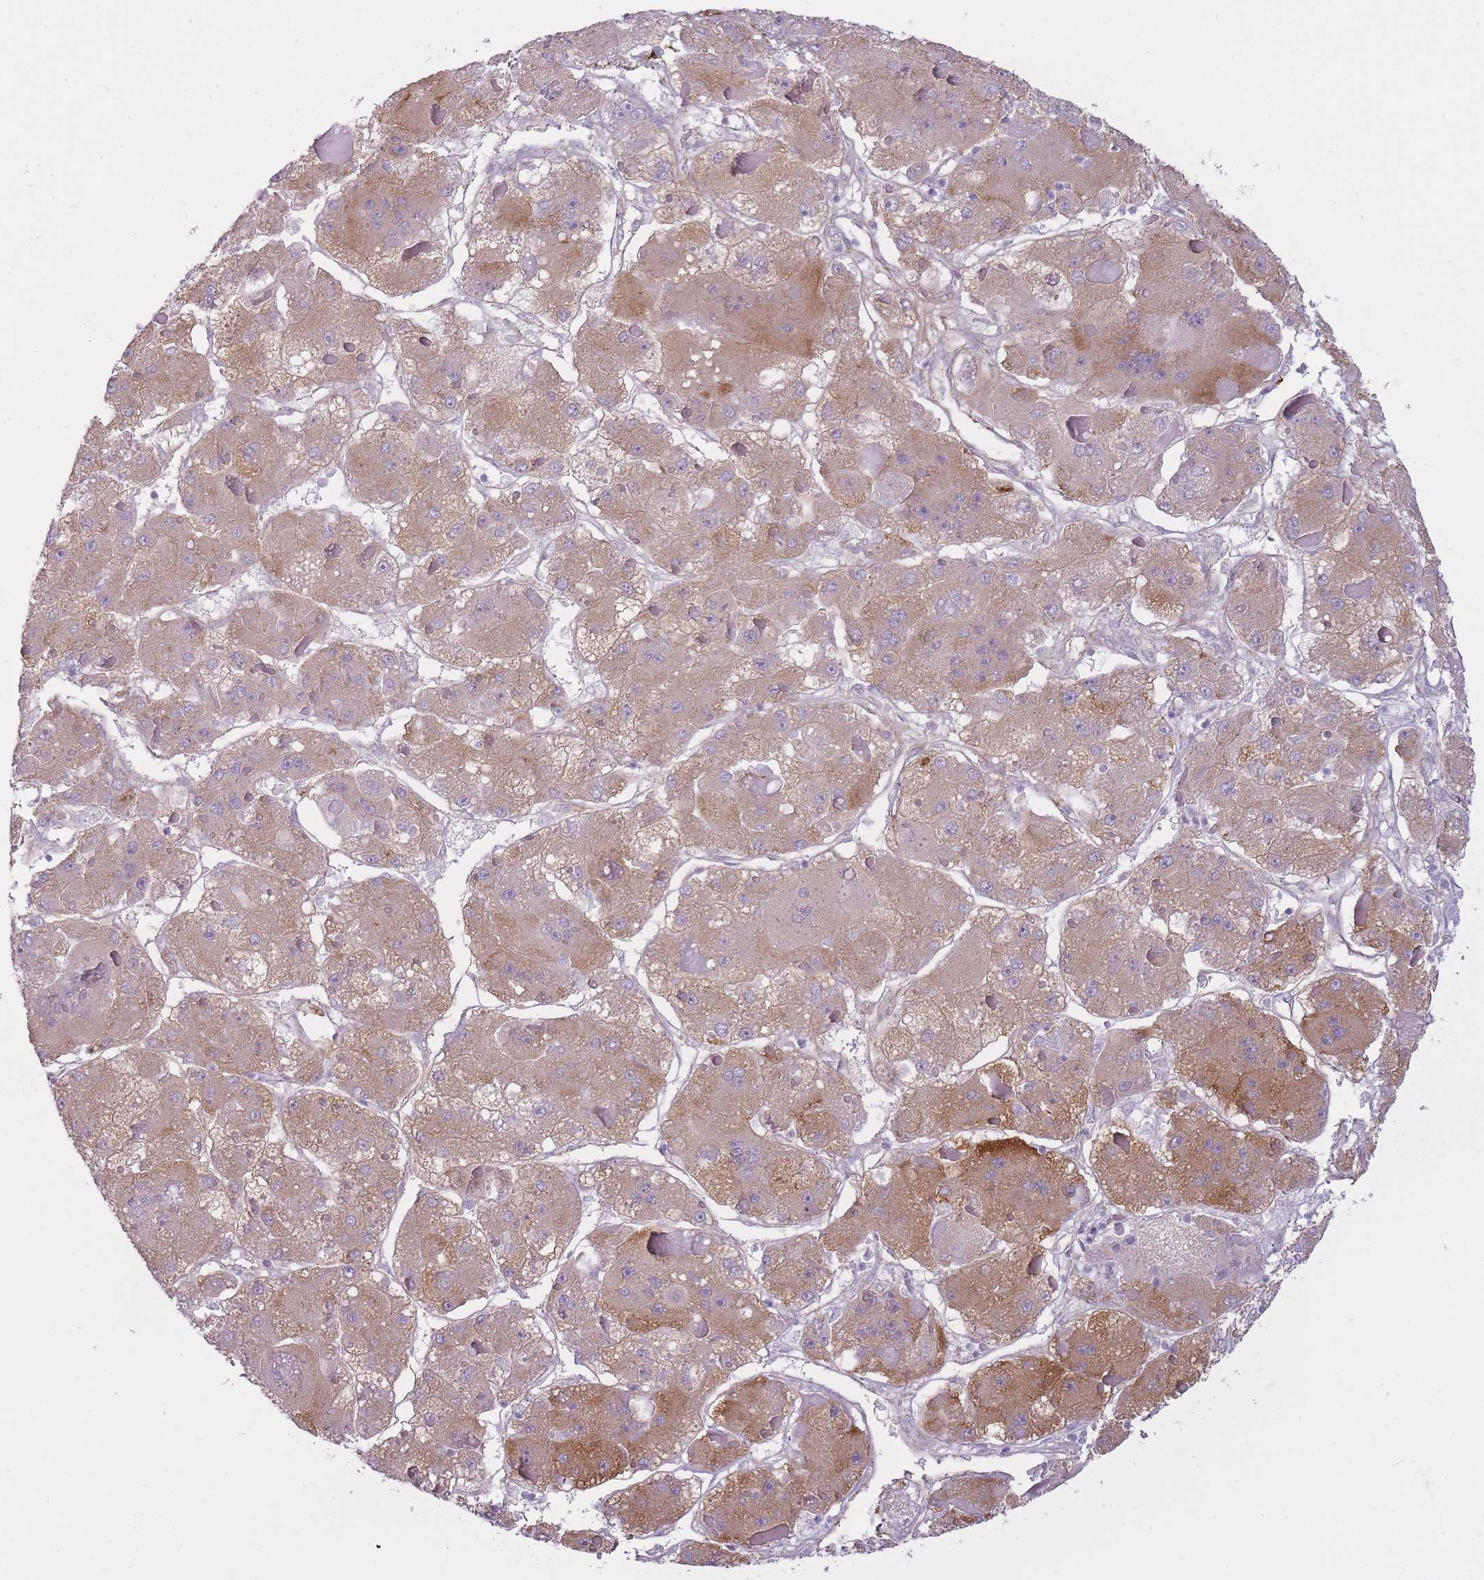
{"staining": {"intensity": "moderate", "quantity": "25%-75%", "location": "cytoplasmic/membranous"}, "tissue": "liver cancer", "cell_type": "Tumor cells", "image_type": "cancer", "snomed": [{"axis": "morphology", "description": "Carcinoma, Hepatocellular, NOS"}, {"axis": "topography", "description": "Liver"}], "caption": "Brown immunohistochemical staining in liver cancer (hepatocellular carcinoma) exhibits moderate cytoplasmic/membranous positivity in approximately 25%-75% of tumor cells.", "gene": "PGRMC2", "patient": {"sex": "female", "age": 73}}